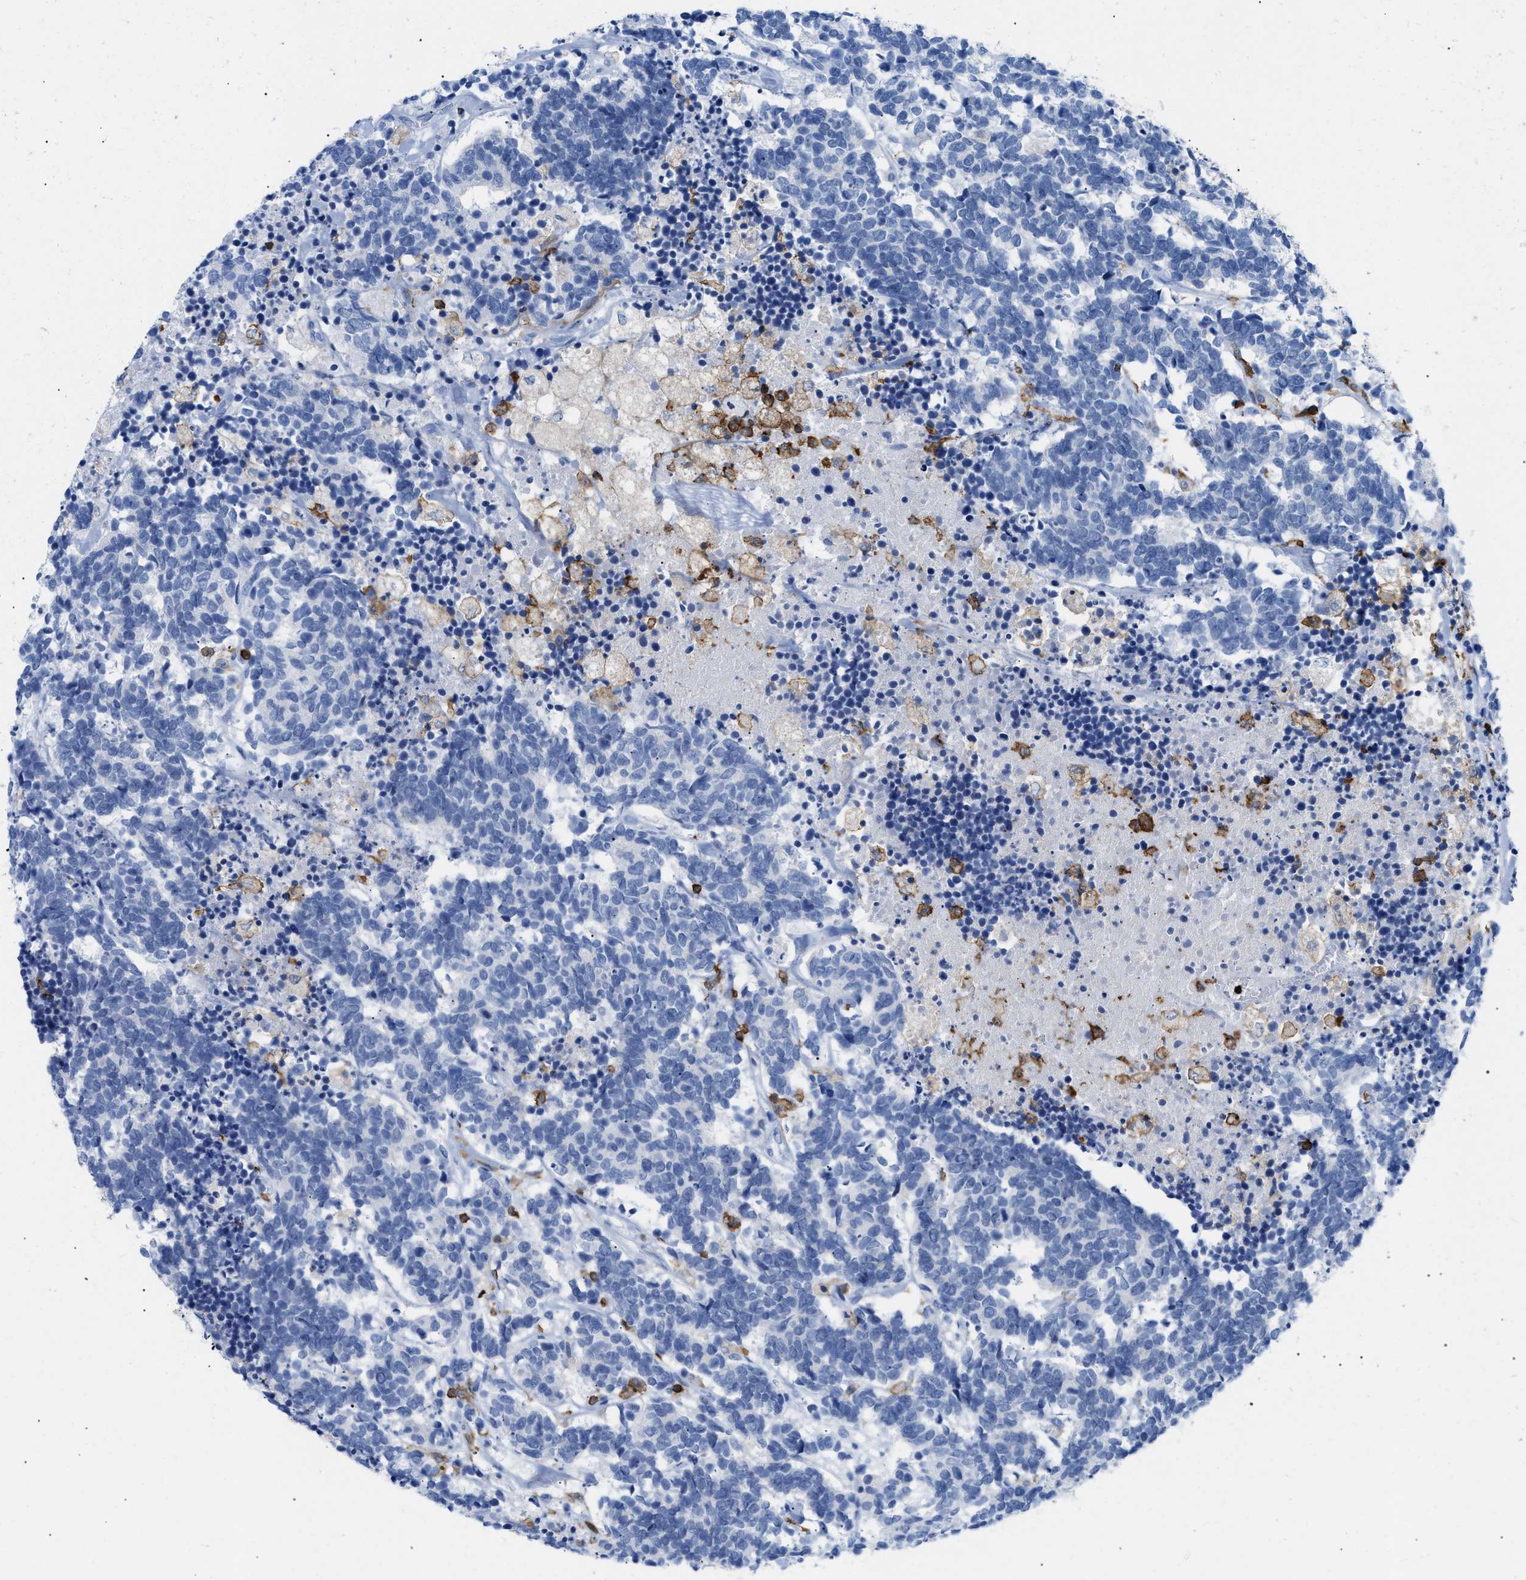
{"staining": {"intensity": "negative", "quantity": "none", "location": "none"}, "tissue": "carcinoid", "cell_type": "Tumor cells", "image_type": "cancer", "snomed": [{"axis": "morphology", "description": "Carcinoma, NOS"}, {"axis": "morphology", "description": "Carcinoid, malignant, NOS"}, {"axis": "topography", "description": "Urinary bladder"}], "caption": "DAB immunohistochemical staining of carcinoid shows no significant staining in tumor cells.", "gene": "LCP1", "patient": {"sex": "male", "age": 57}}